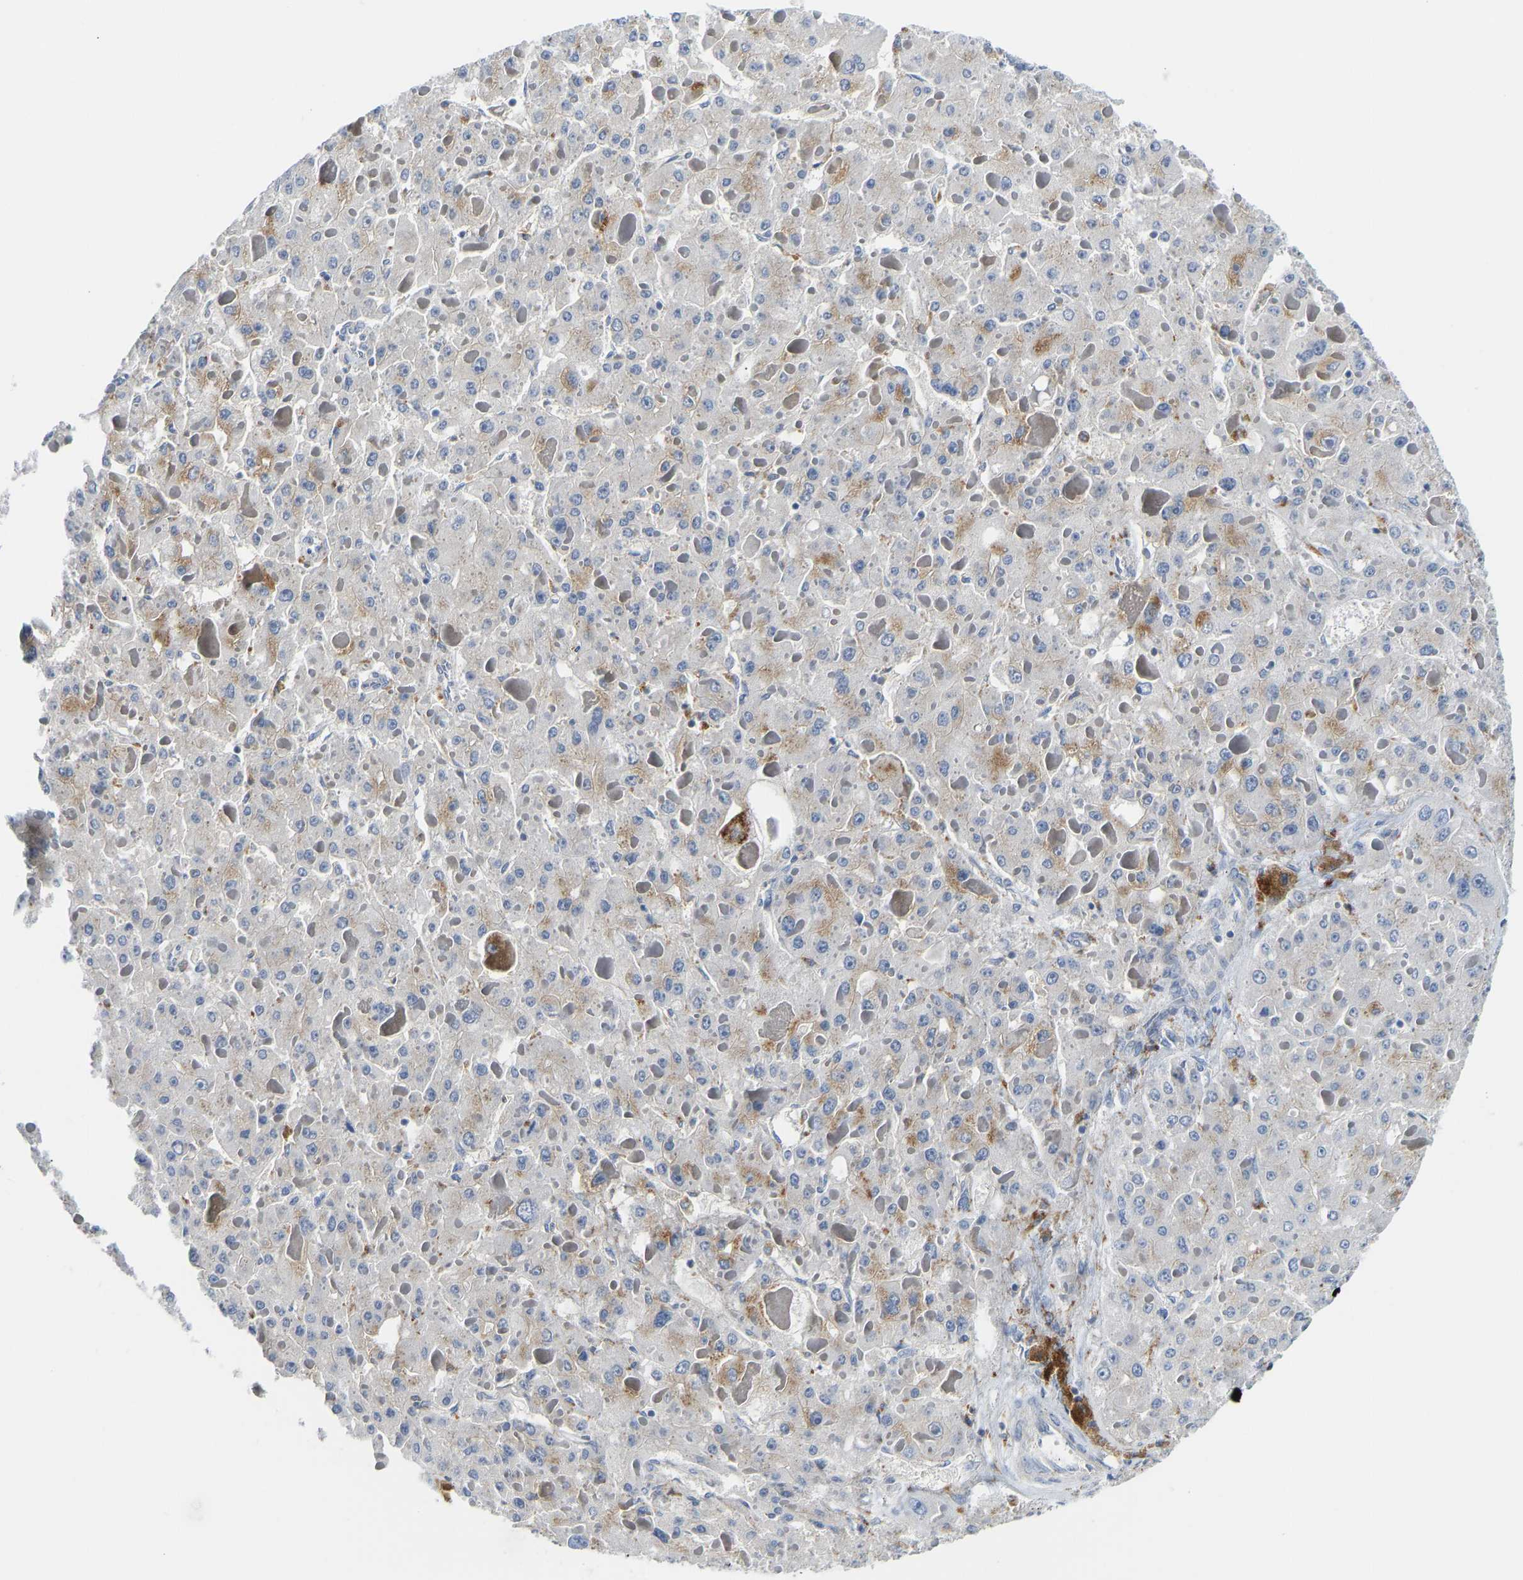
{"staining": {"intensity": "moderate", "quantity": "<25%", "location": "cytoplasmic/membranous"}, "tissue": "liver cancer", "cell_type": "Tumor cells", "image_type": "cancer", "snomed": [{"axis": "morphology", "description": "Carcinoma, Hepatocellular, NOS"}, {"axis": "topography", "description": "Liver"}], "caption": "The immunohistochemical stain labels moderate cytoplasmic/membranous expression in tumor cells of liver cancer tissue. The staining was performed using DAB (3,3'-diaminobenzidine) to visualize the protein expression in brown, while the nuclei were stained in blue with hematoxylin (Magnification: 20x).", "gene": "ATP6V1E1", "patient": {"sex": "female", "age": 73}}